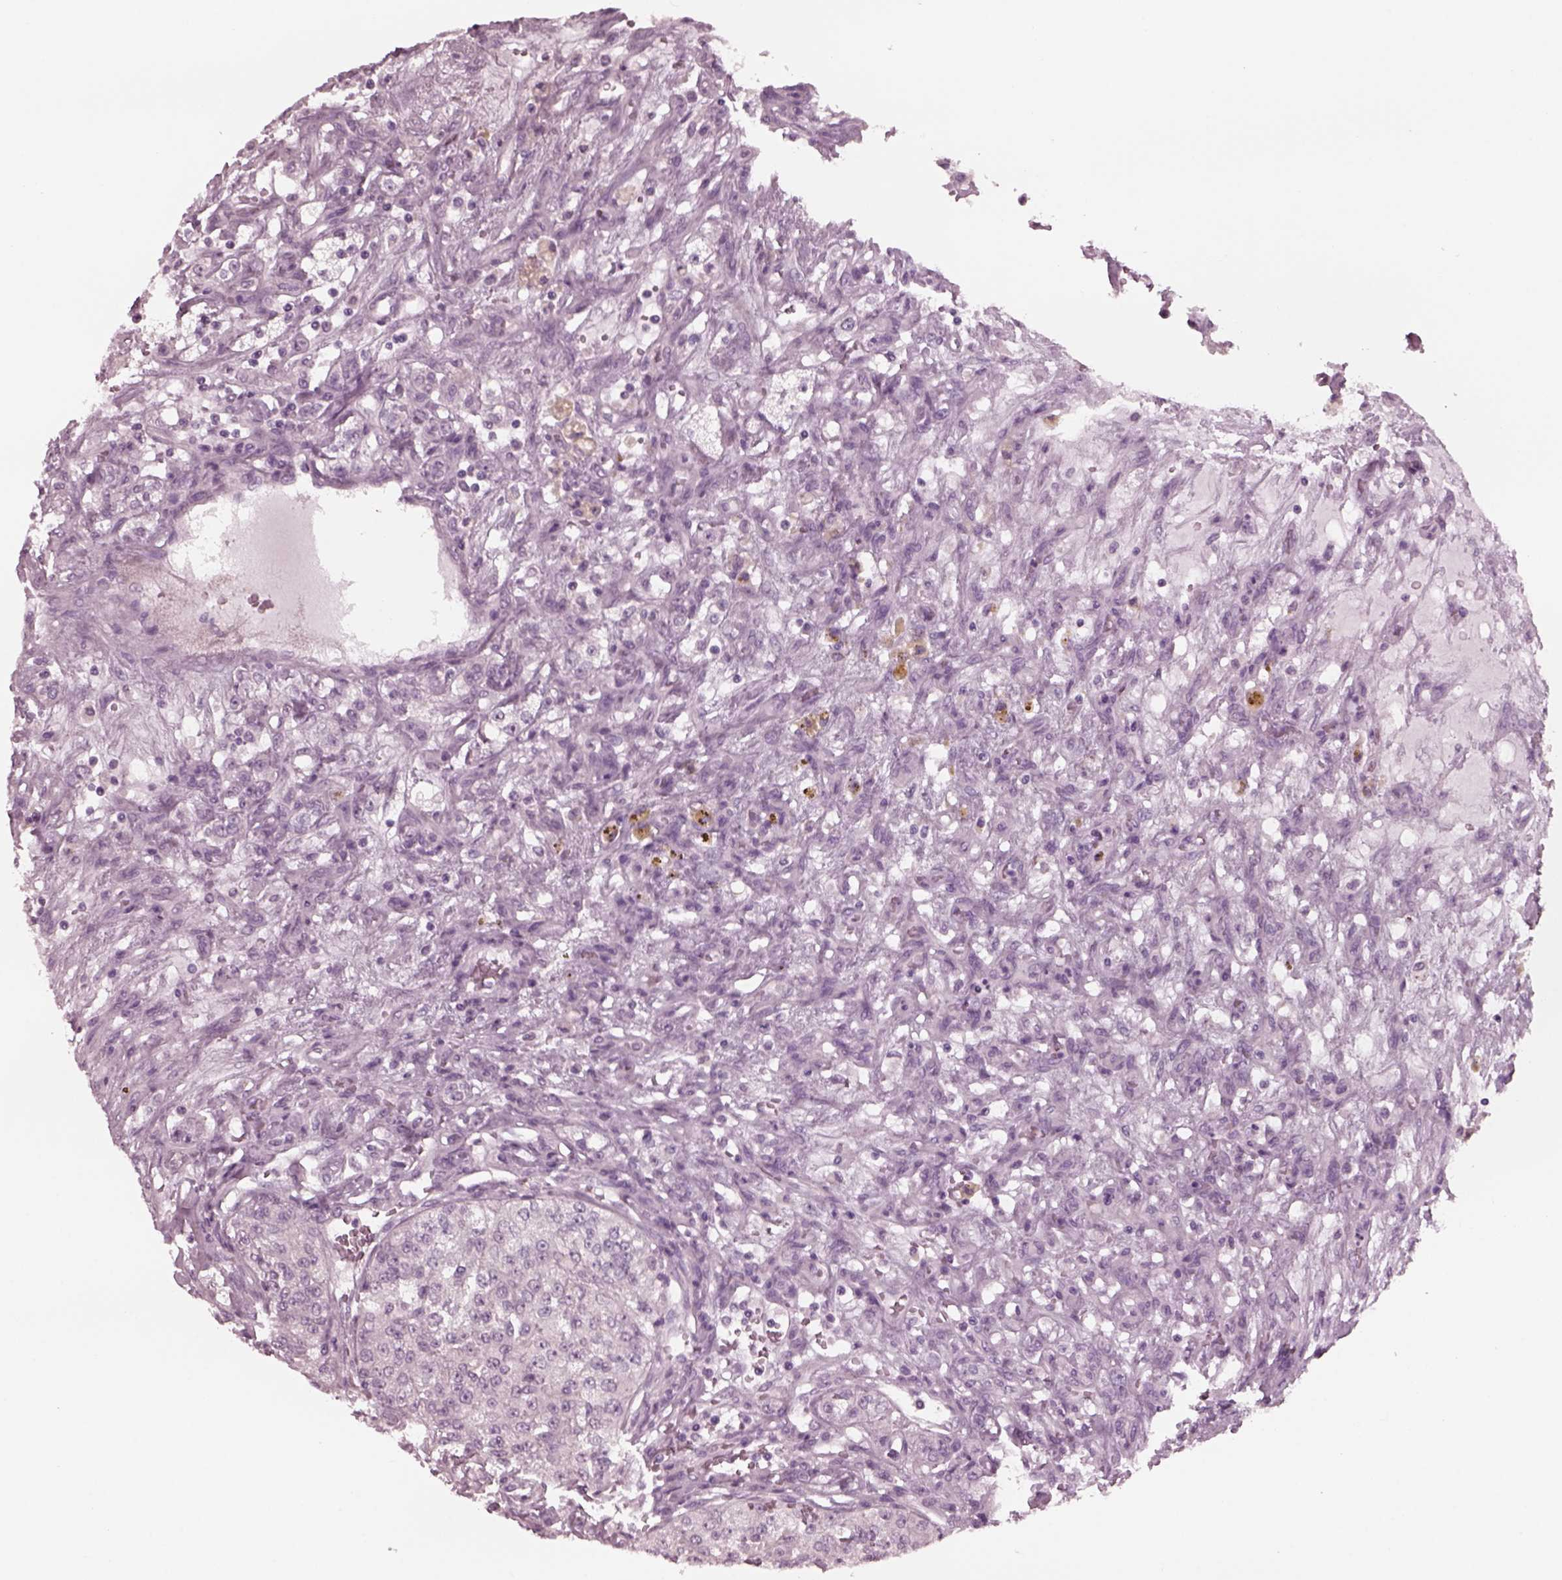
{"staining": {"intensity": "negative", "quantity": "none", "location": "none"}, "tissue": "renal cancer", "cell_type": "Tumor cells", "image_type": "cancer", "snomed": [{"axis": "morphology", "description": "Adenocarcinoma, NOS"}, {"axis": "topography", "description": "Kidney"}], "caption": "DAB immunohistochemical staining of human renal cancer reveals no significant positivity in tumor cells.", "gene": "YY2", "patient": {"sex": "female", "age": 63}}